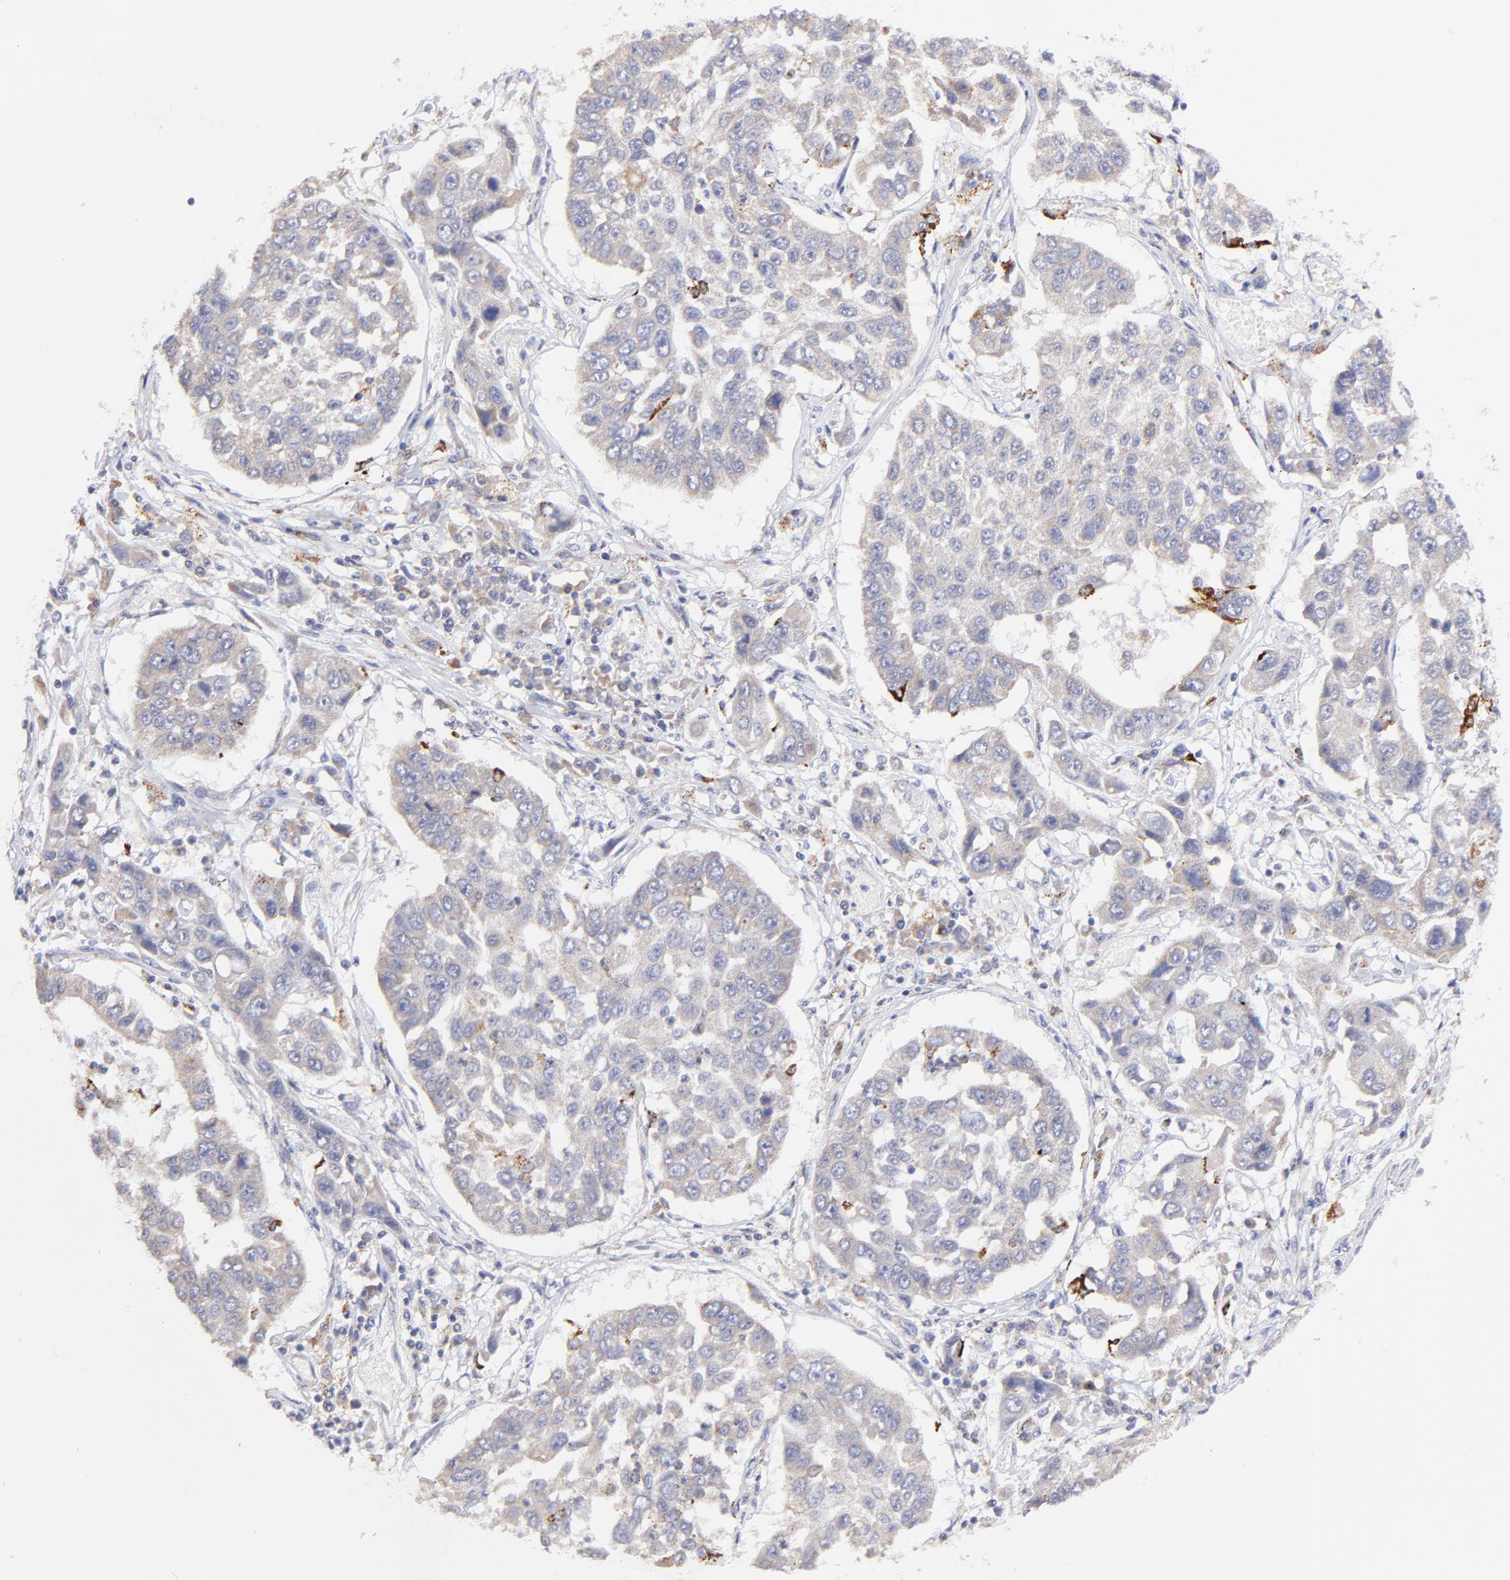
{"staining": {"intensity": "weak", "quantity": ">75%", "location": "cytoplasmic/membranous"}, "tissue": "lung cancer", "cell_type": "Tumor cells", "image_type": "cancer", "snomed": [{"axis": "morphology", "description": "Squamous cell carcinoma, NOS"}, {"axis": "topography", "description": "Lung"}], "caption": "Lung cancer (squamous cell carcinoma) stained with IHC reveals weak cytoplasmic/membranous positivity in approximately >75% of tumor cells.", "gene": "GCSAM", "patient": {"sex": "male", "age": 71}}